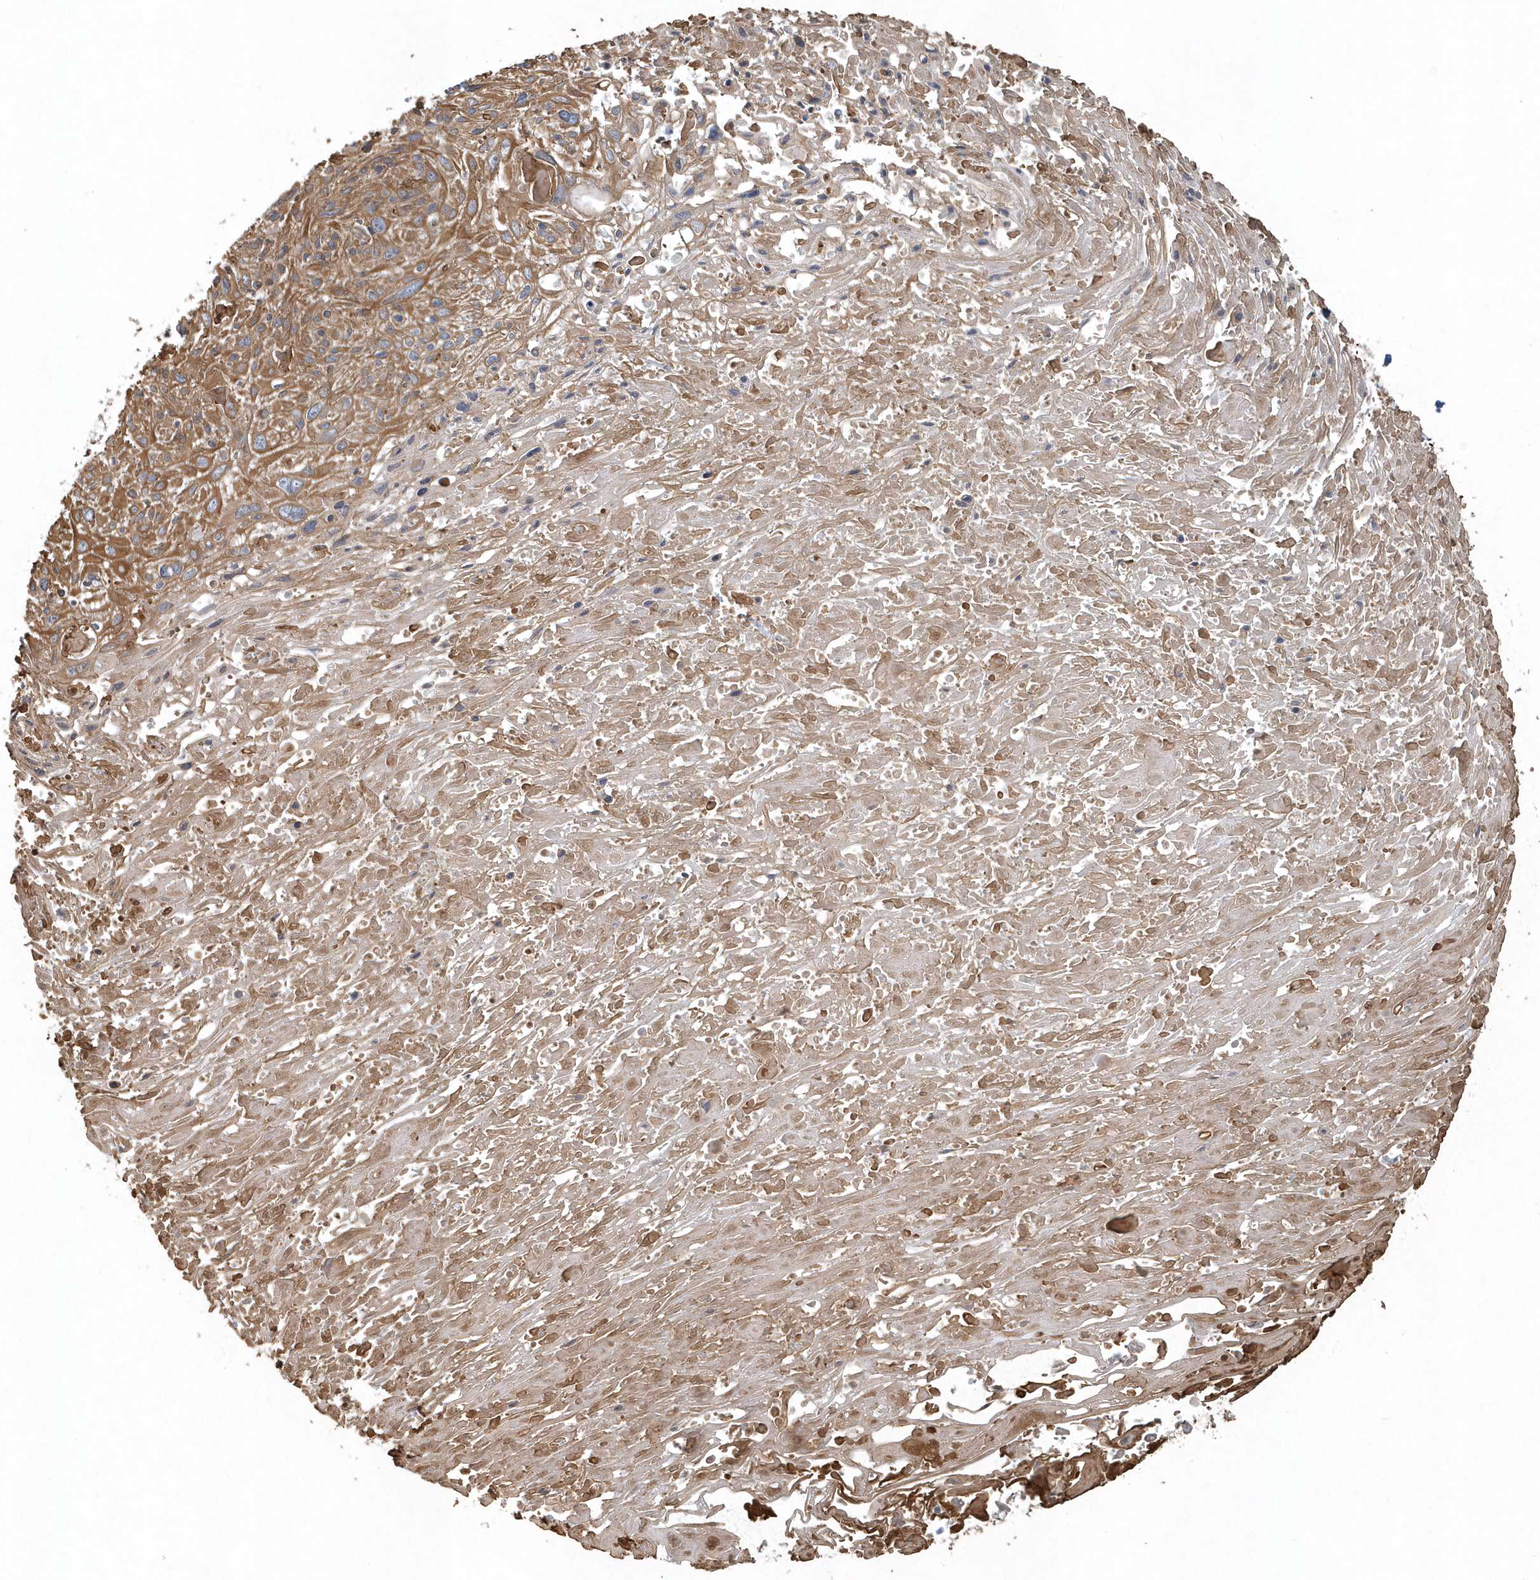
{"staining": {"intensity": "moderate", "quantity": ">75%", "location": "cytoplasmic/membranous"}, "tissue": "cervical cancer", "cell_type": "Tumor cells", "image_type": "cancer", "snomed": [{"axis": "morphology", "description": "Squamous cell carcinoma, NOS"}, {"axis": "topography", "description": "Cervix"}], "caption": "DAB (3,3'-diaminobenzidine) immunohistochemical staining of human cervical cancer shows moderate cytoplasmic/membranous protein expression in about >75% of tumor cells.", "gene": "MMUT", "patient": {"sex": "female", "age": 51}}